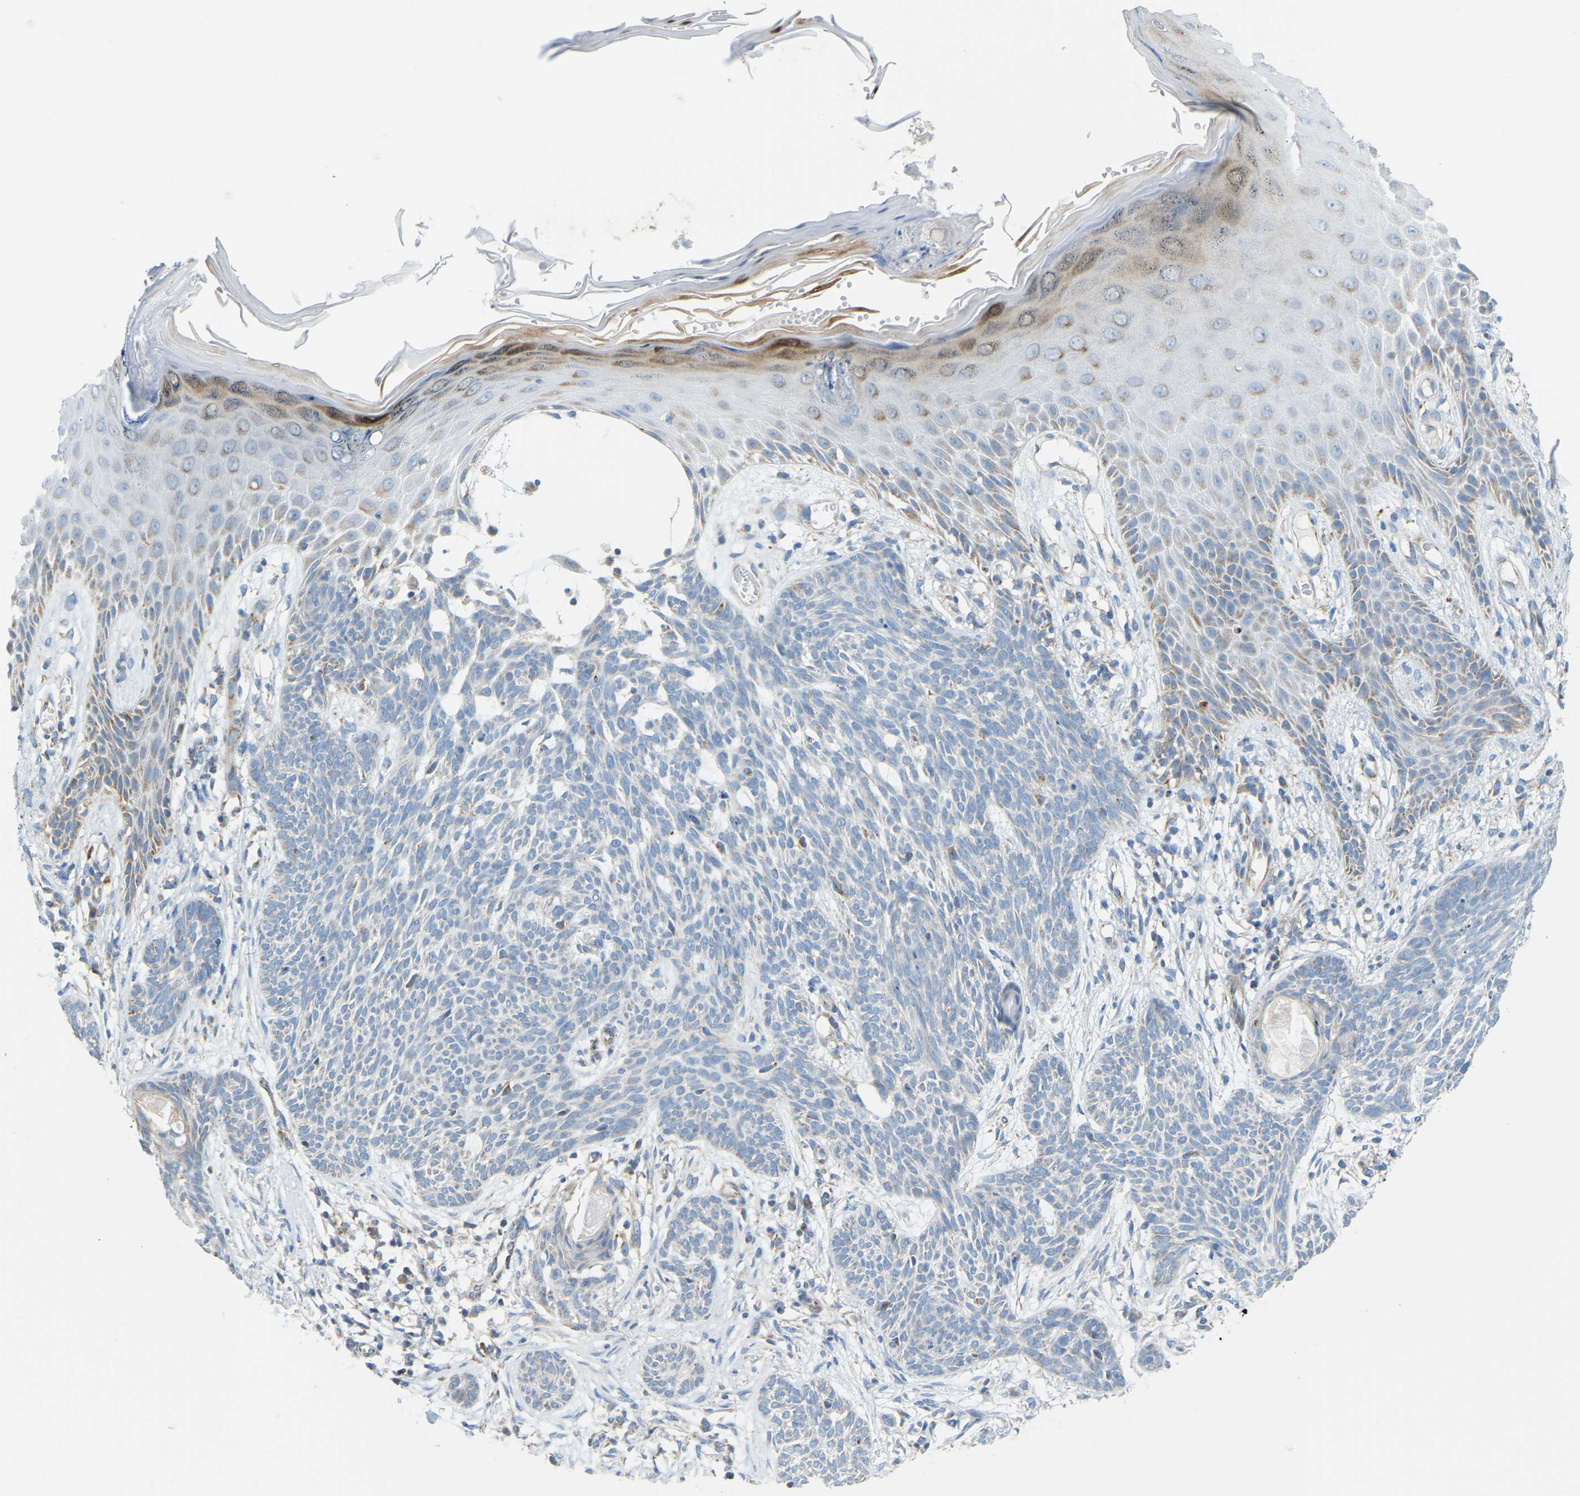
{"staining": {"intensity": "negative", "quantity": "none", "location": "none"}, "tissue": "skin cancer", "cell_type": "Tumor cells", "image_type": "cancer", "snomed": [{"axis": "morphology", "description": "Basal cell carcinoma"}, {"axis": "topography", "description": "Skin"}], "caption": "Micrograph shows no significant protein positivity in tumor cells of skin cancer.", "gene": "GDA", "patient": {"sex": "female", "age": 59}}